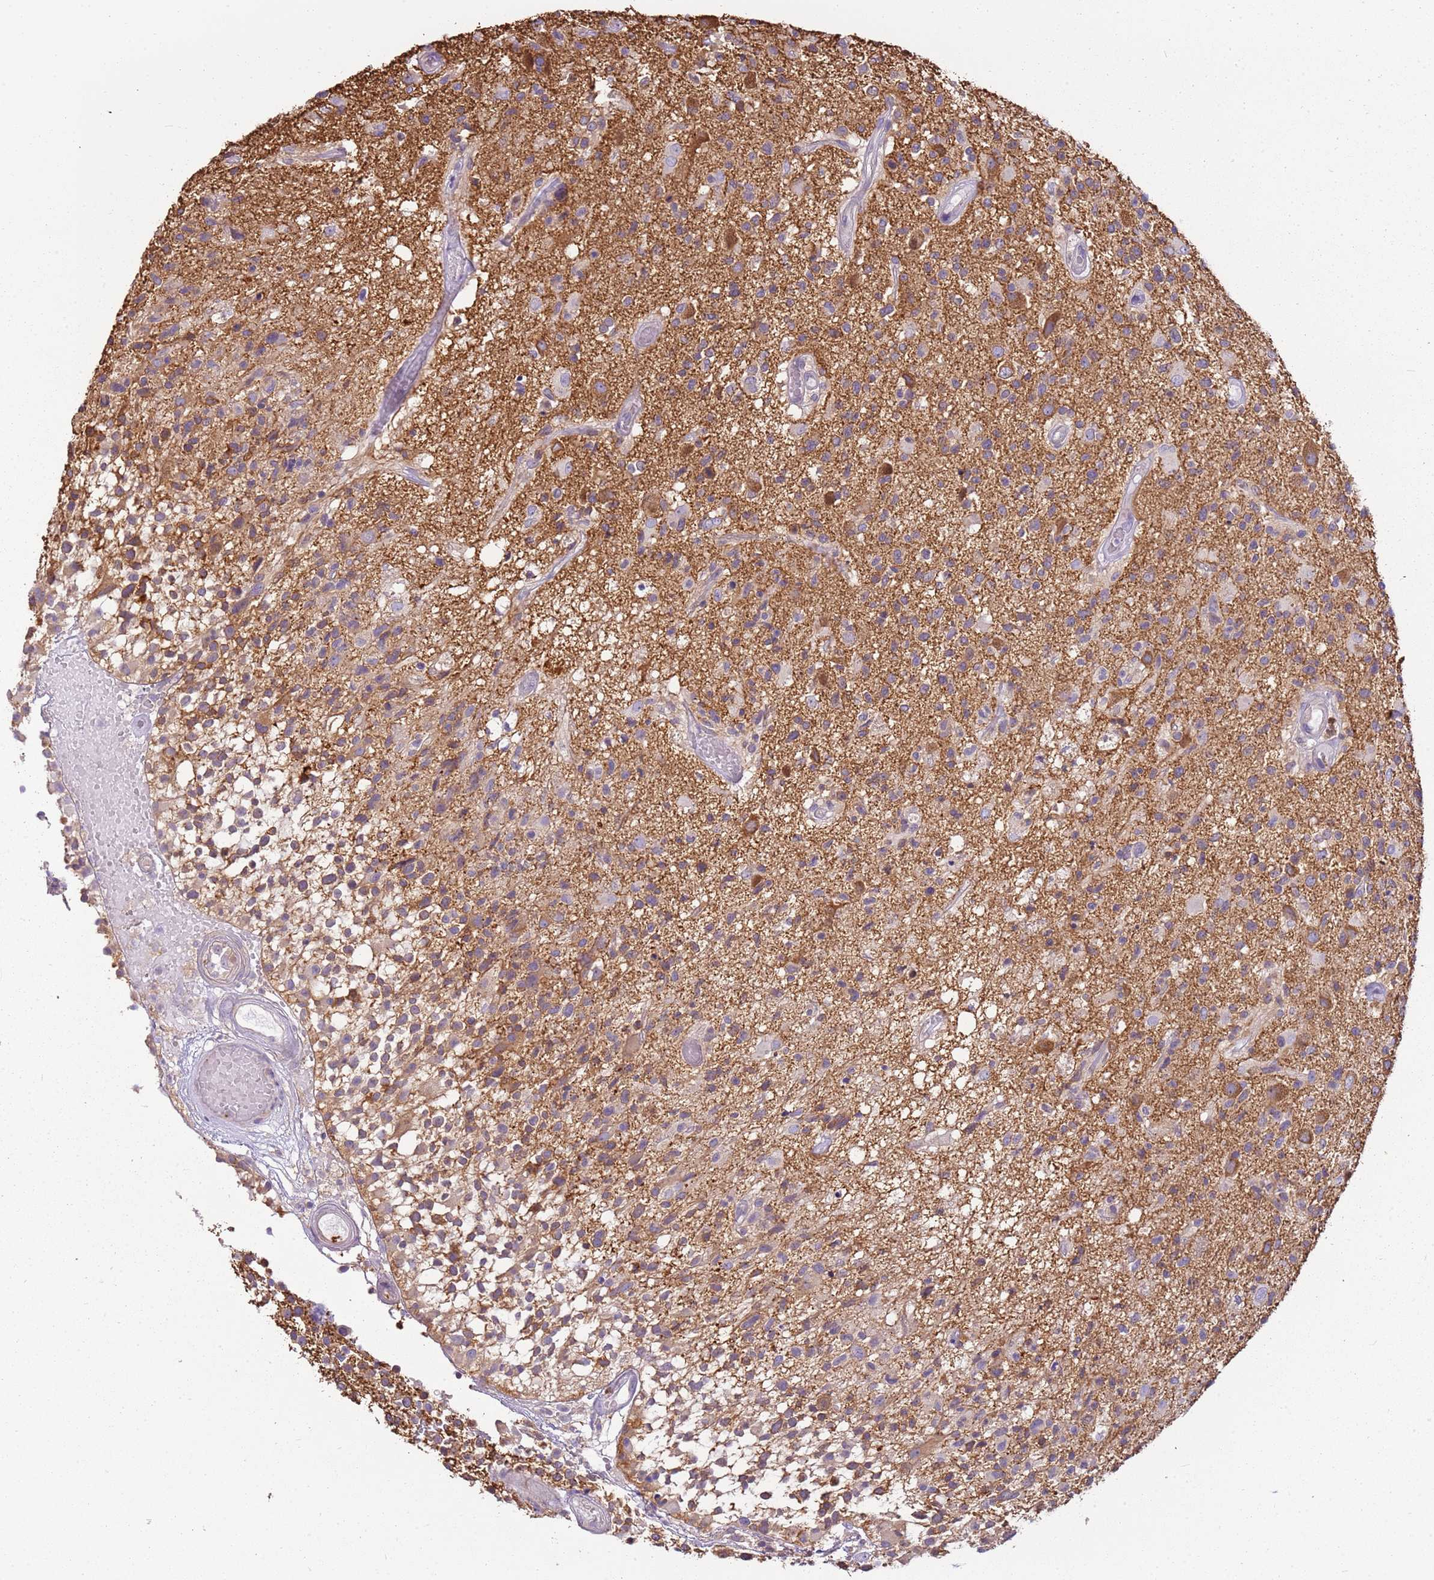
{"staining": {"intensity": "moderate", "quantity": "<25%", "location": "cytoplasmic/membranous"}, "tissue": "glioma", "cell_type": "Tumor cells", "image_type": "cancer", "snomed": [{"axis": "morphology", "description": "Glioma, malignant, High grade"}, {"axis": "morphology", "description": "Glioblastoma, NOS"}, {"axis": "topography", "description": "Brain"}], "caption": "IHC of glioblastoma demonstrates low levels of moderate cytoplasmic/membranous expression in about <25% of tumor cells.", "gene": "CAPN7", "patient": {"sex": "male", "age": 60}}